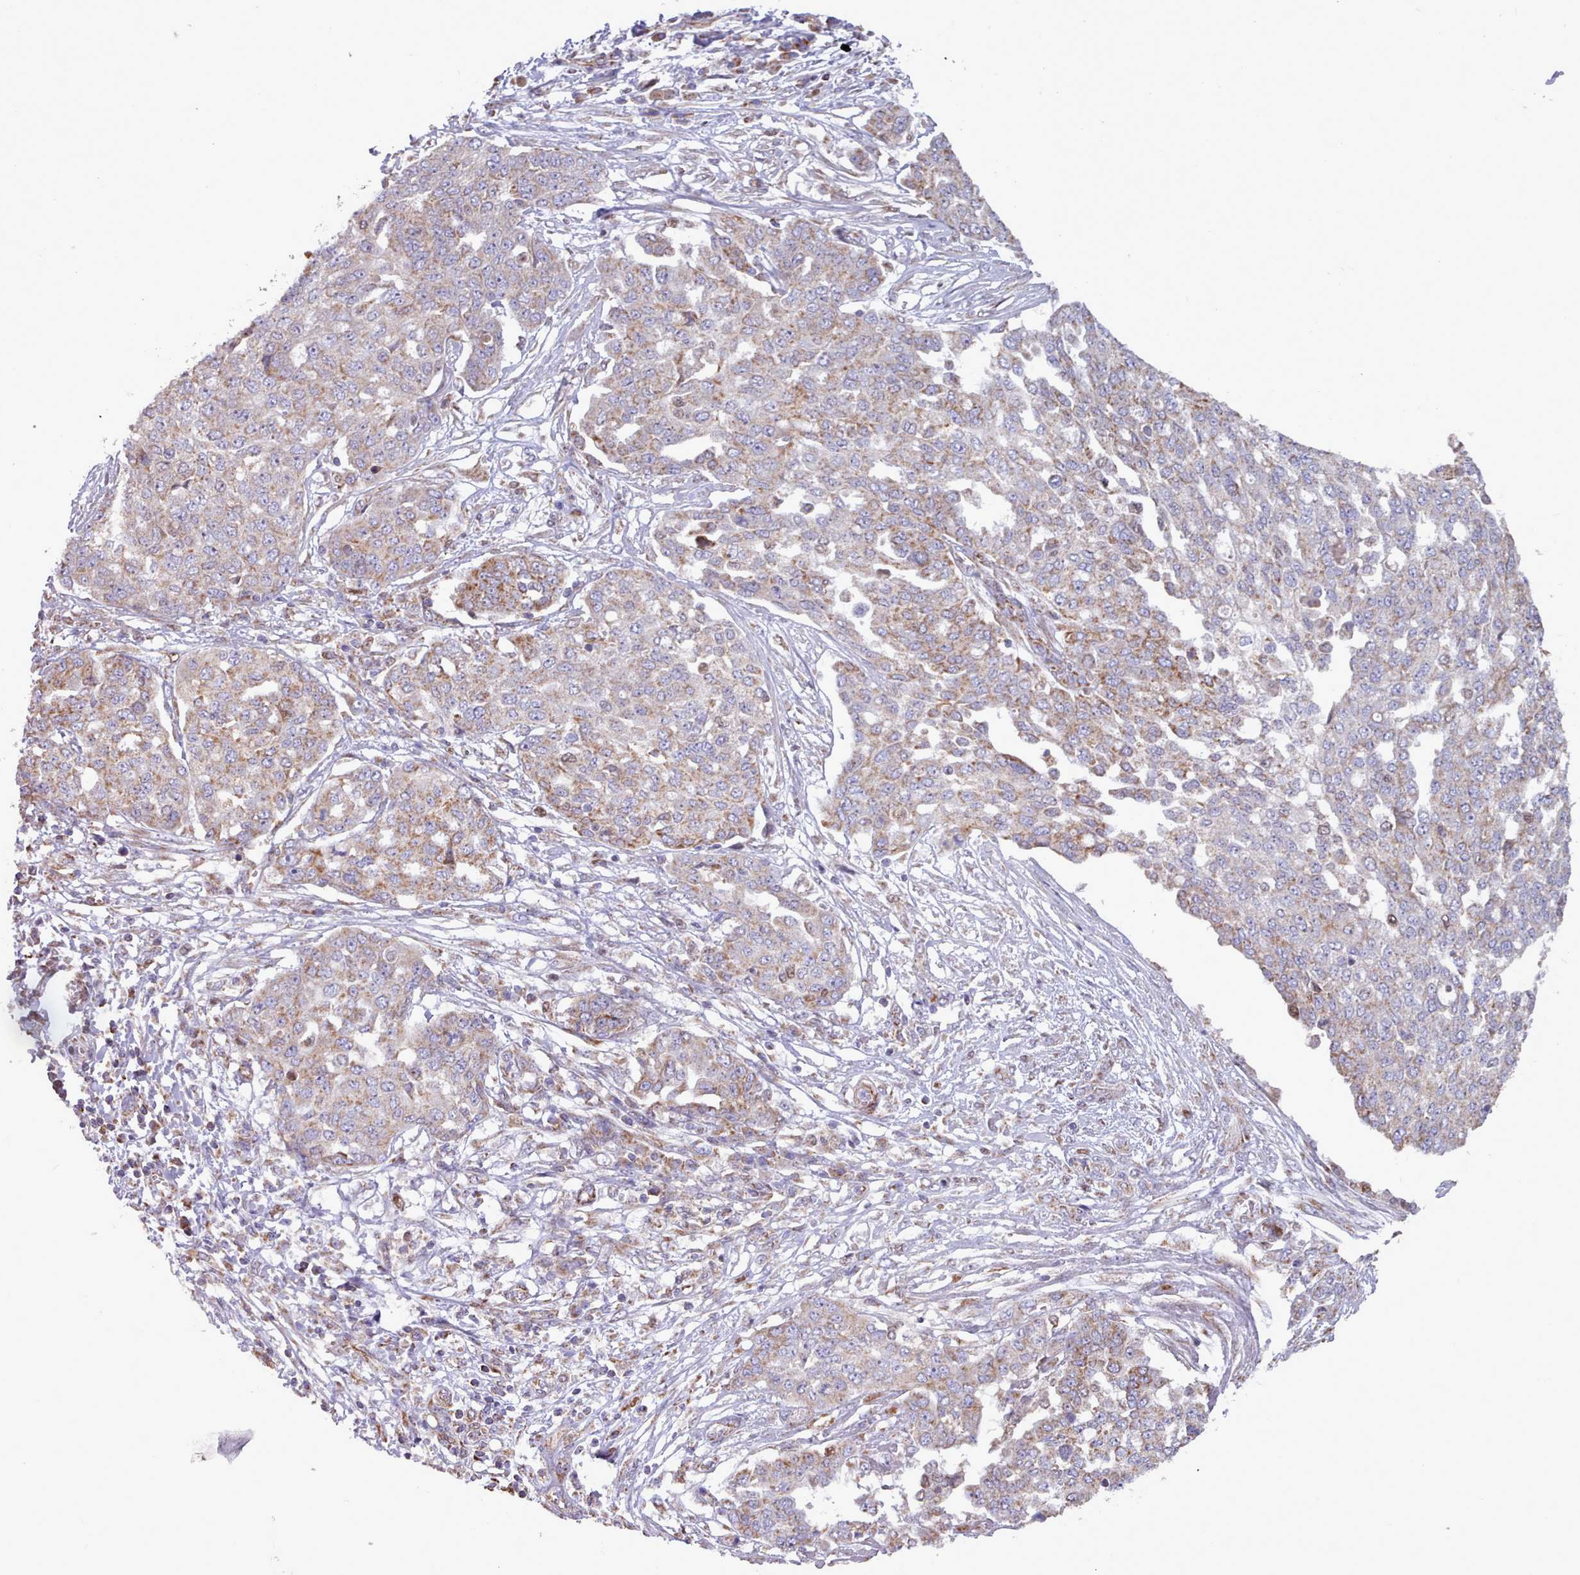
{"staining": {"intensity": "weak", "quantity": "25%-75%", "location": "cytoplasmic/membranous"}, "tissue": "ovarian cancer", "cell_type": "Tumor cells", "image_type": "cancer", "snomed": [{"axis": "morphology", "description": "Cystadenocarcinoma, serous, NOS"}, {"axis": "topography", "description": "Soft tissue"}, {"axis": "topography", "description": "Ovary"}], "caption": "Protein staining of ovarian serous cystadenocarcinoma tissue exhibits weak cytoplasmic/membranous staining in approximately 25%-75% of tumor cells.", "gene": "HSDL2", "patient": {"sex": "female", "age": 57}}